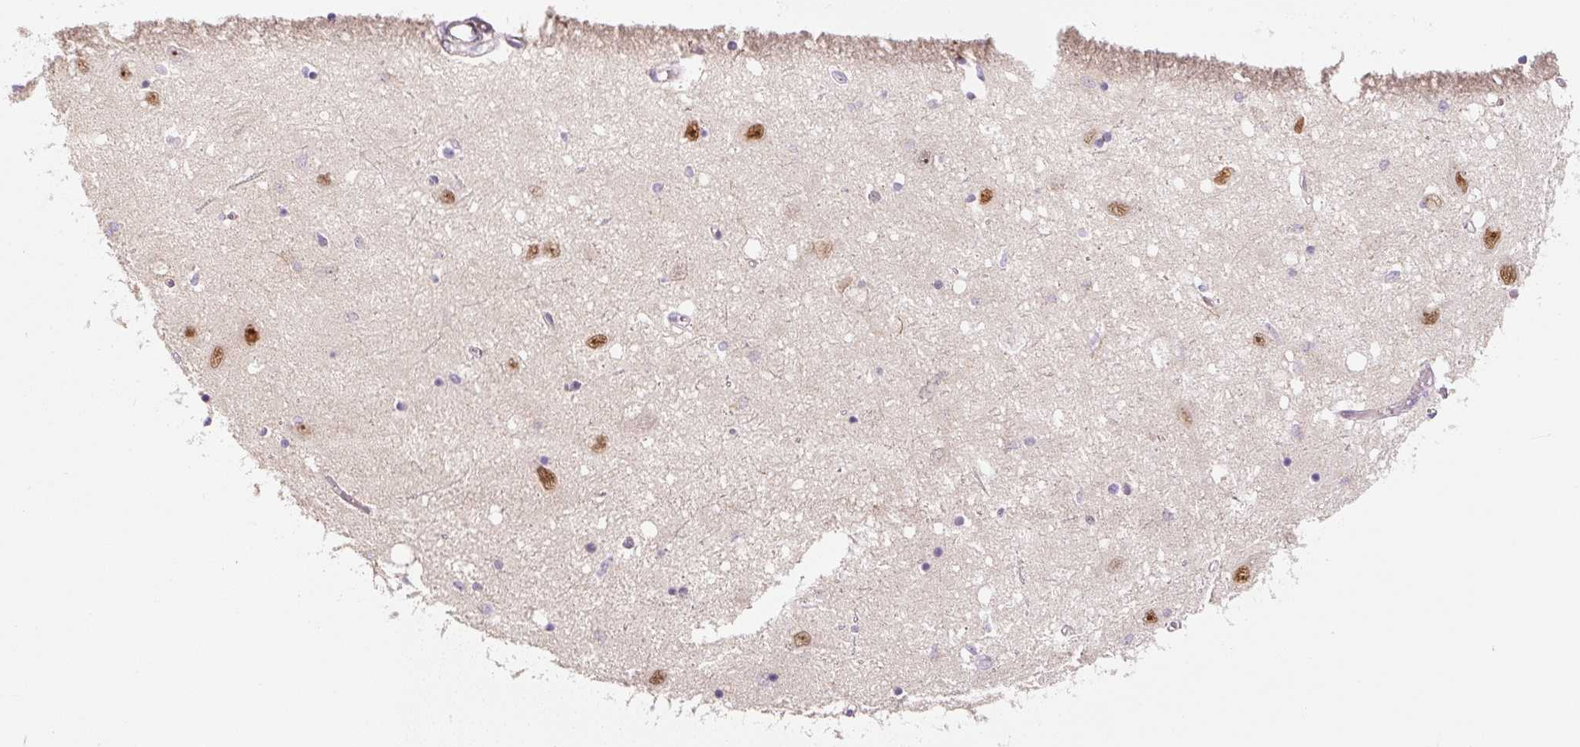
{"staining": {"intensity": "weak", "quantity": "<25%", "location": "nuclear"}, "tissue": "caudate", "cell_type": "Glial cells", "image_type": "normal", "snomed": [{"axis": "morphology", "description": "Normal tissue, NOS"}, {"axis": "topography", "description": "Lateral ventricle wall"}], "caption": "This is a photomicrograph of immunohistochemistry (IHC) staining of normal caudate, which shows no staining in glial cells. (DAB immunohistochemistry with hematoxylin counter stain).", "gene": "PWWP3B", "patient": {"sex": "male", "age": 70}}